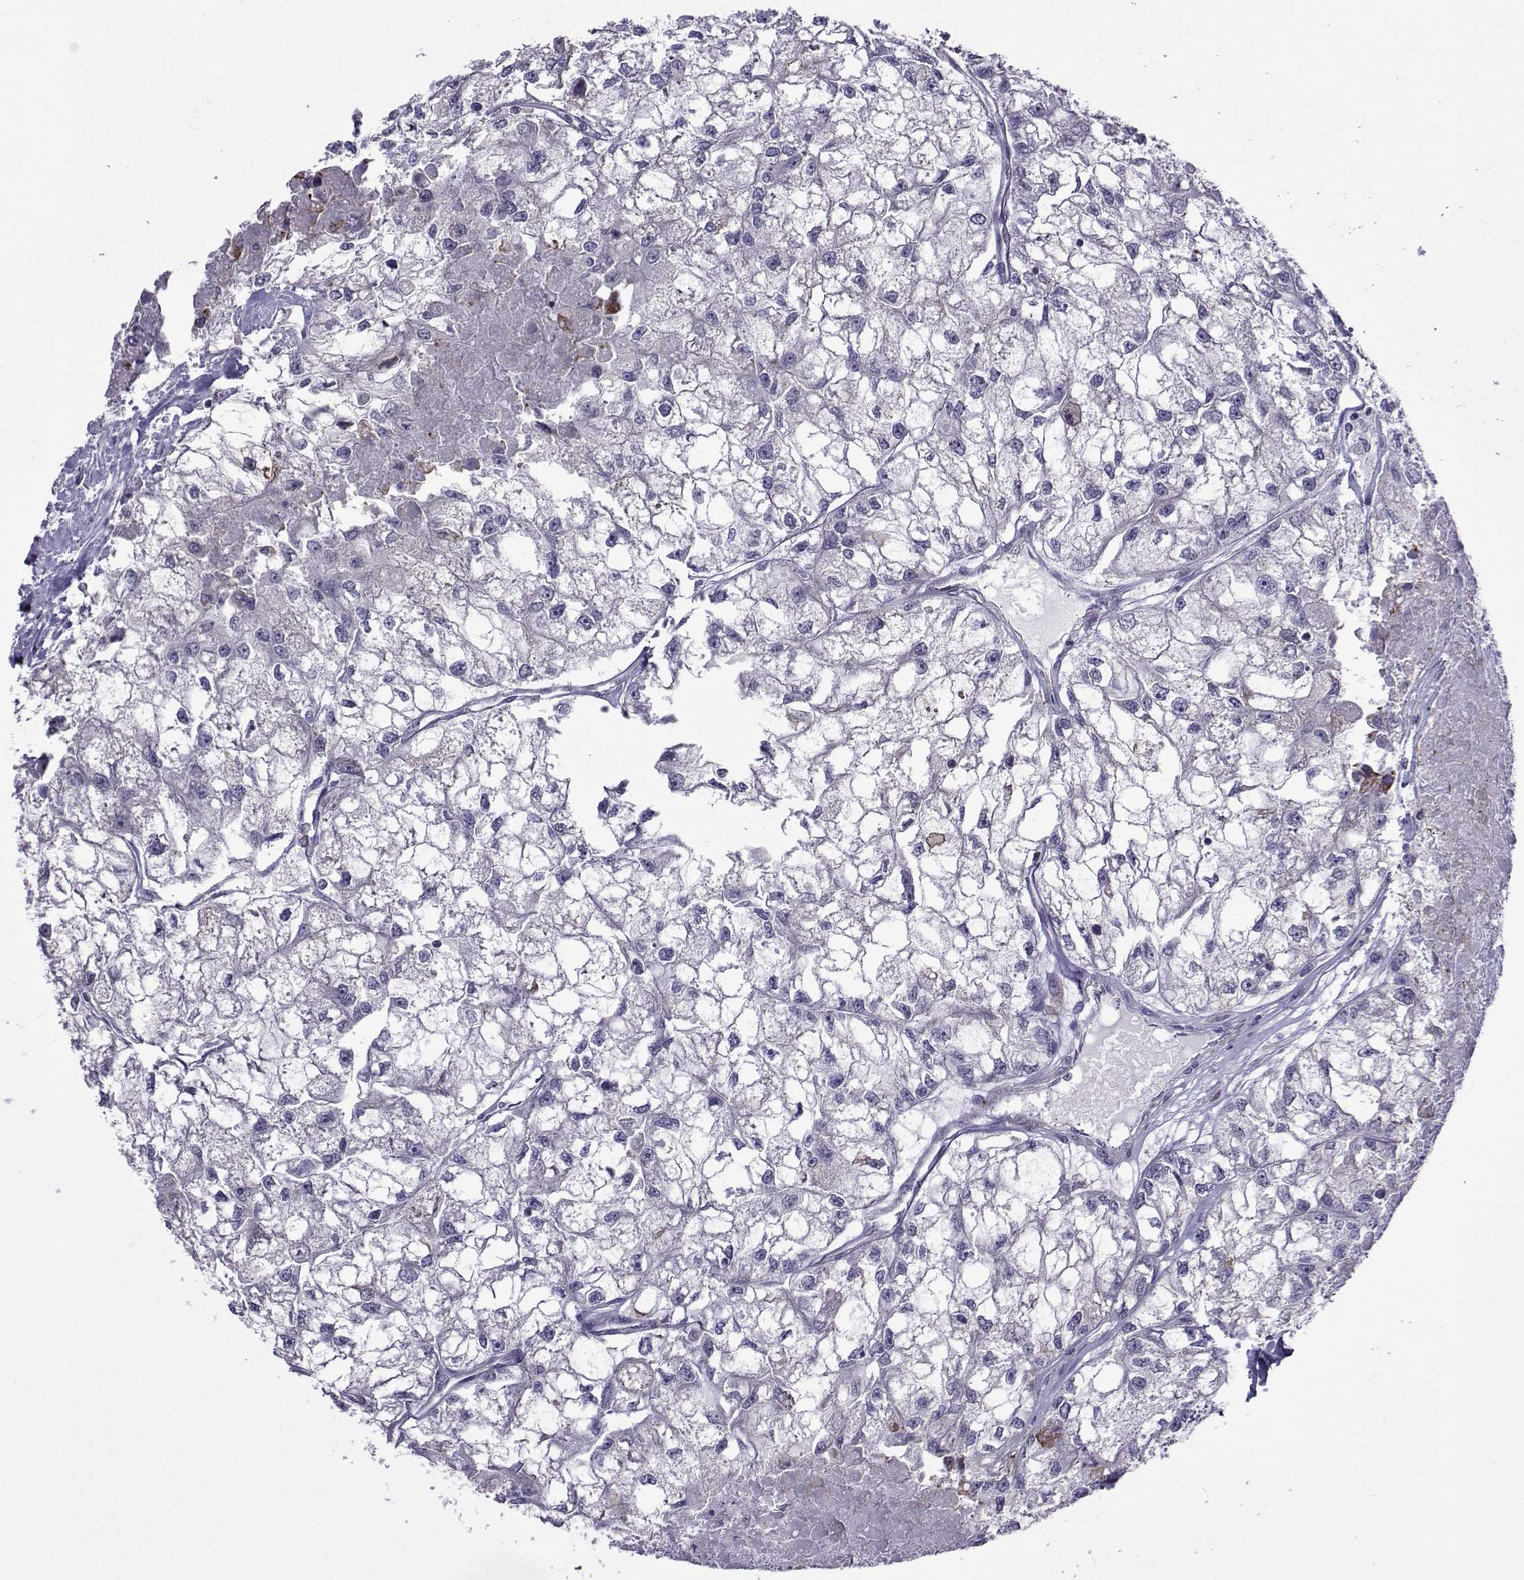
{"staining": {"intensity": "negative", "quantity": "none", "location": "none"}, "tissue": "renal cancer", "cell_type": "Tumor cells", "image_type": "cancer", "snomed": [{"axis": "morphology", "description": "Adenocarcinoma, NOS"}, {"axis": "topography", "description": "Kidney"}], "caption": "There is no significant expression in tumor cells of renal cancer (adenocarcinoma). (DAB (3,3'-diaminobenzidine) IHC, high magnification).", "gene": "FCAMR", "patient": {"sex": "male", "age": 56}}